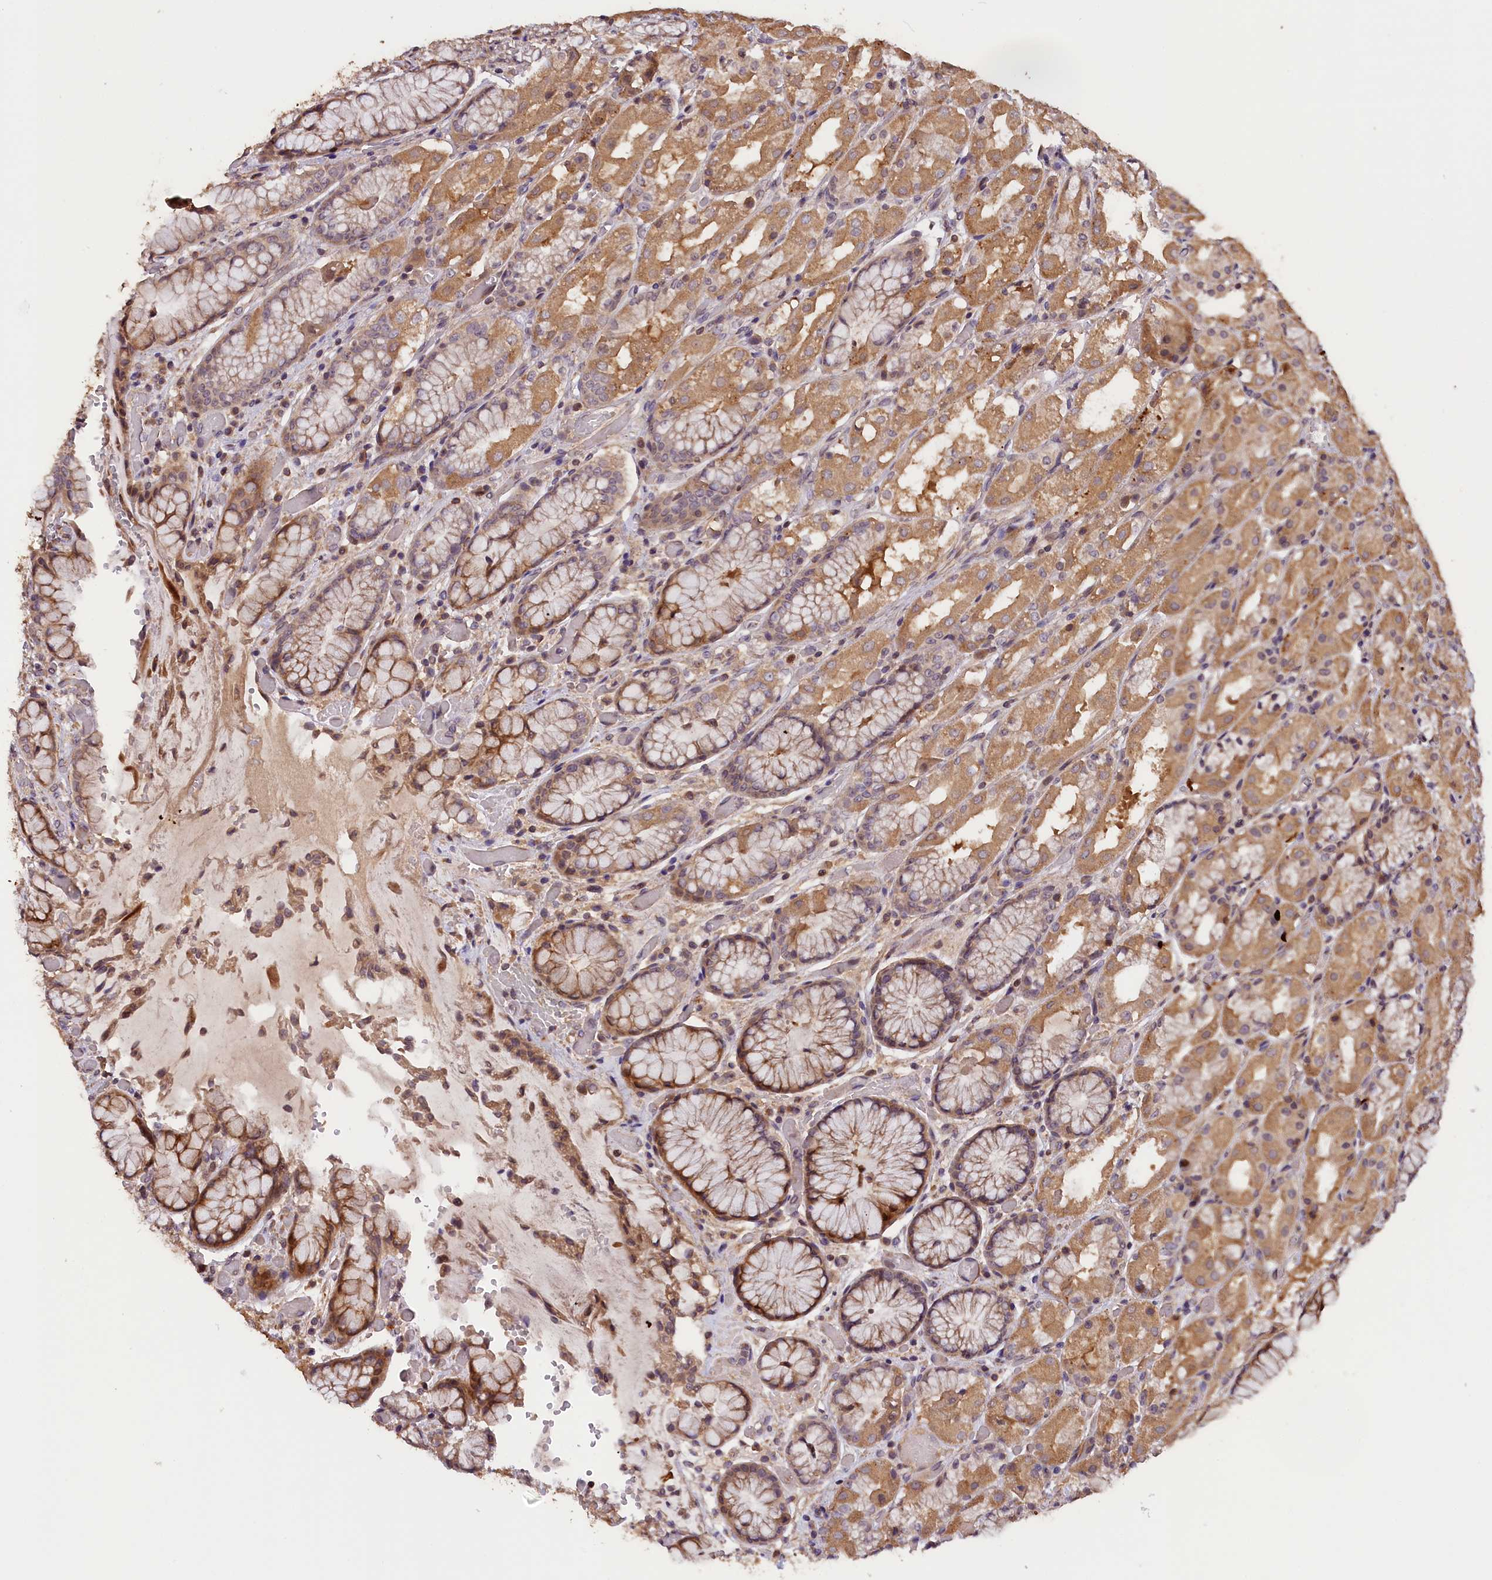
{"staining": {"intensity": "moderate", "quantity": ">75%", "location": "cytoplasmic/membranous"}, "tissue": "stomach", "cell_type": "Glandular cells", "image_type": "normal", "snomed": [{"axis": "morphology", "description": "Normal tissue, NOS"}, {"axis": "topography", "description": "Stomach, upper"}], "caption": "This histopathology image shows immunohistochemistry staining of normal human stomach, with medium moderate cytoplasmic/membranous expression in approximately >75% of glandular cells.", "gene": "DNAJB9", "patient": {"sex": "male", "age": 72}}